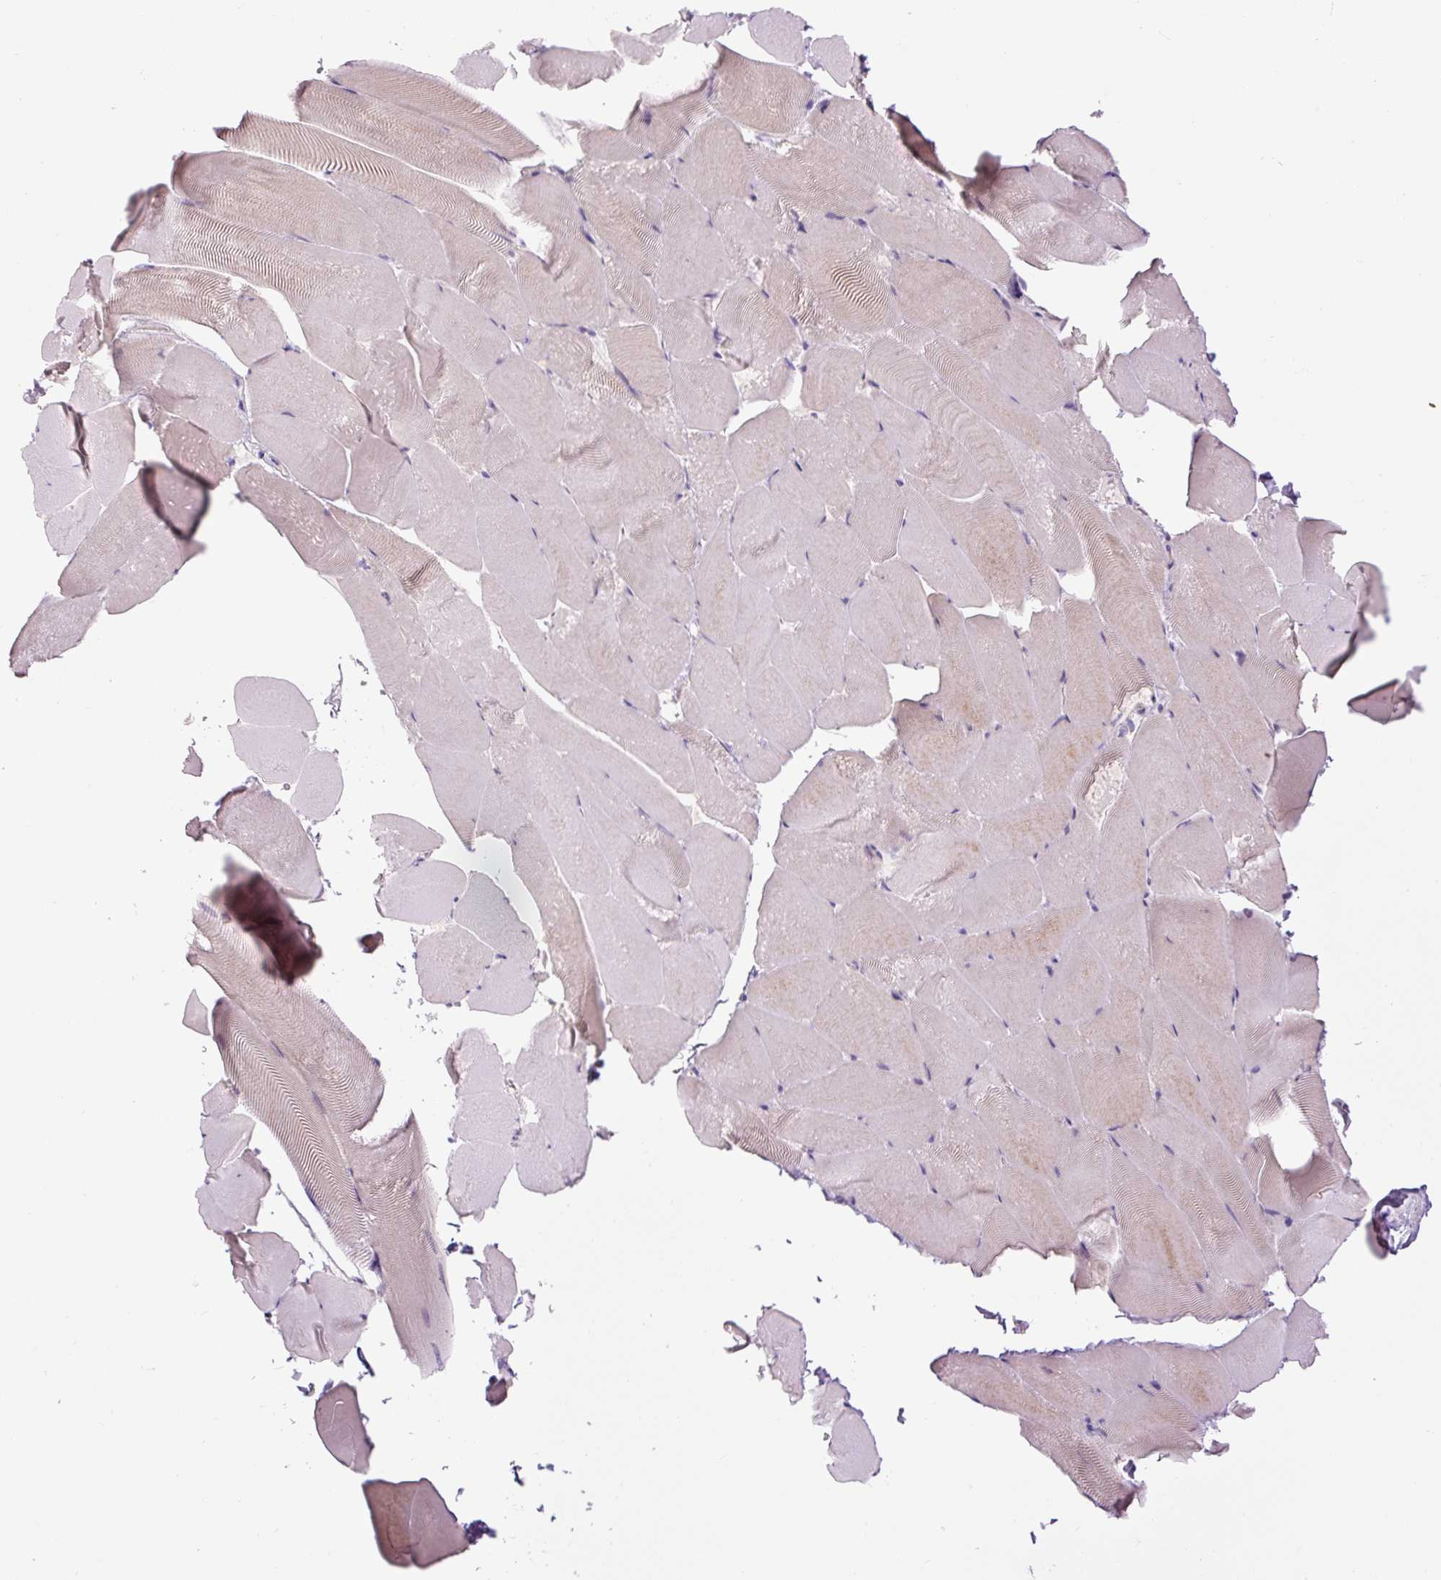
{"staining": {"intensity": "weak", "quantity": "<25%", "location": "cytoplasmic/membranous"}, "tissue": "skeletal muscle", "cell_type": "Myocytes", "image_type": "normal", "snomed": [{"axis": "morphology", "description": "Normal tissue, NOS"}, {"axis": "topography", "description": "Skeletal muscle"}], "caption": "Immunohistochemistry of benign human skeletal muscle shows no staining in myocytes.", "gene": "FABP7", "patient": {"sex": "female", "age": 64}}